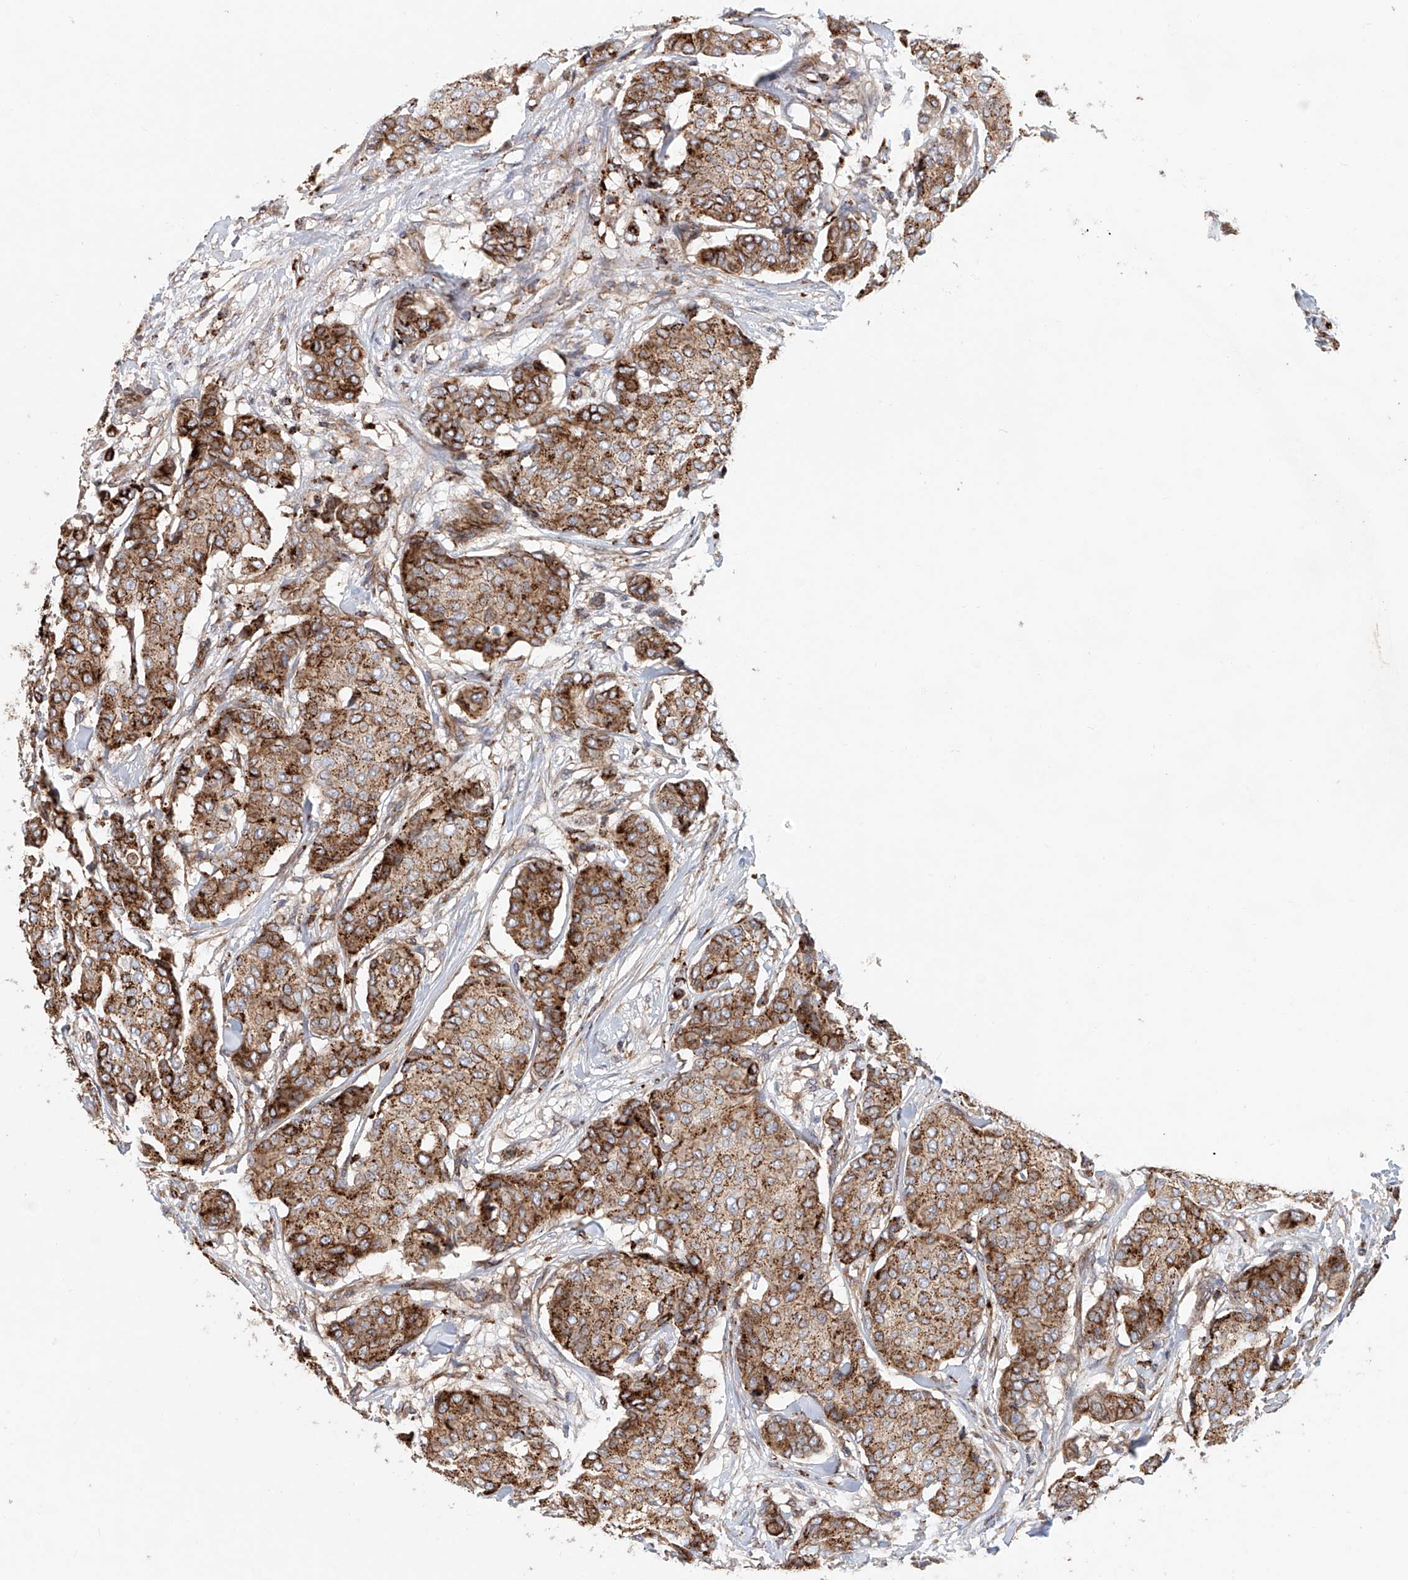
{"staining": {"intensity": "moderate", "quantity": ">75%", "location": "cytoplasmic/membranous"}, "tissue": "breast cancer", "cell_type": "Tumor cells", "image_type": "cancer", "snomed": [{"axis": "morphology", "description": "Duct carcinoma"}, {"axis": "topography", "description": "Breast"}], "caption": "Intraductal carcinoma (breast) tissue exhibits moderate cytoplasmic/membranous expression in about >75% of tumor cells", "gene": "HGSNAT", "patient": {"sex": "female", "age": 75}}